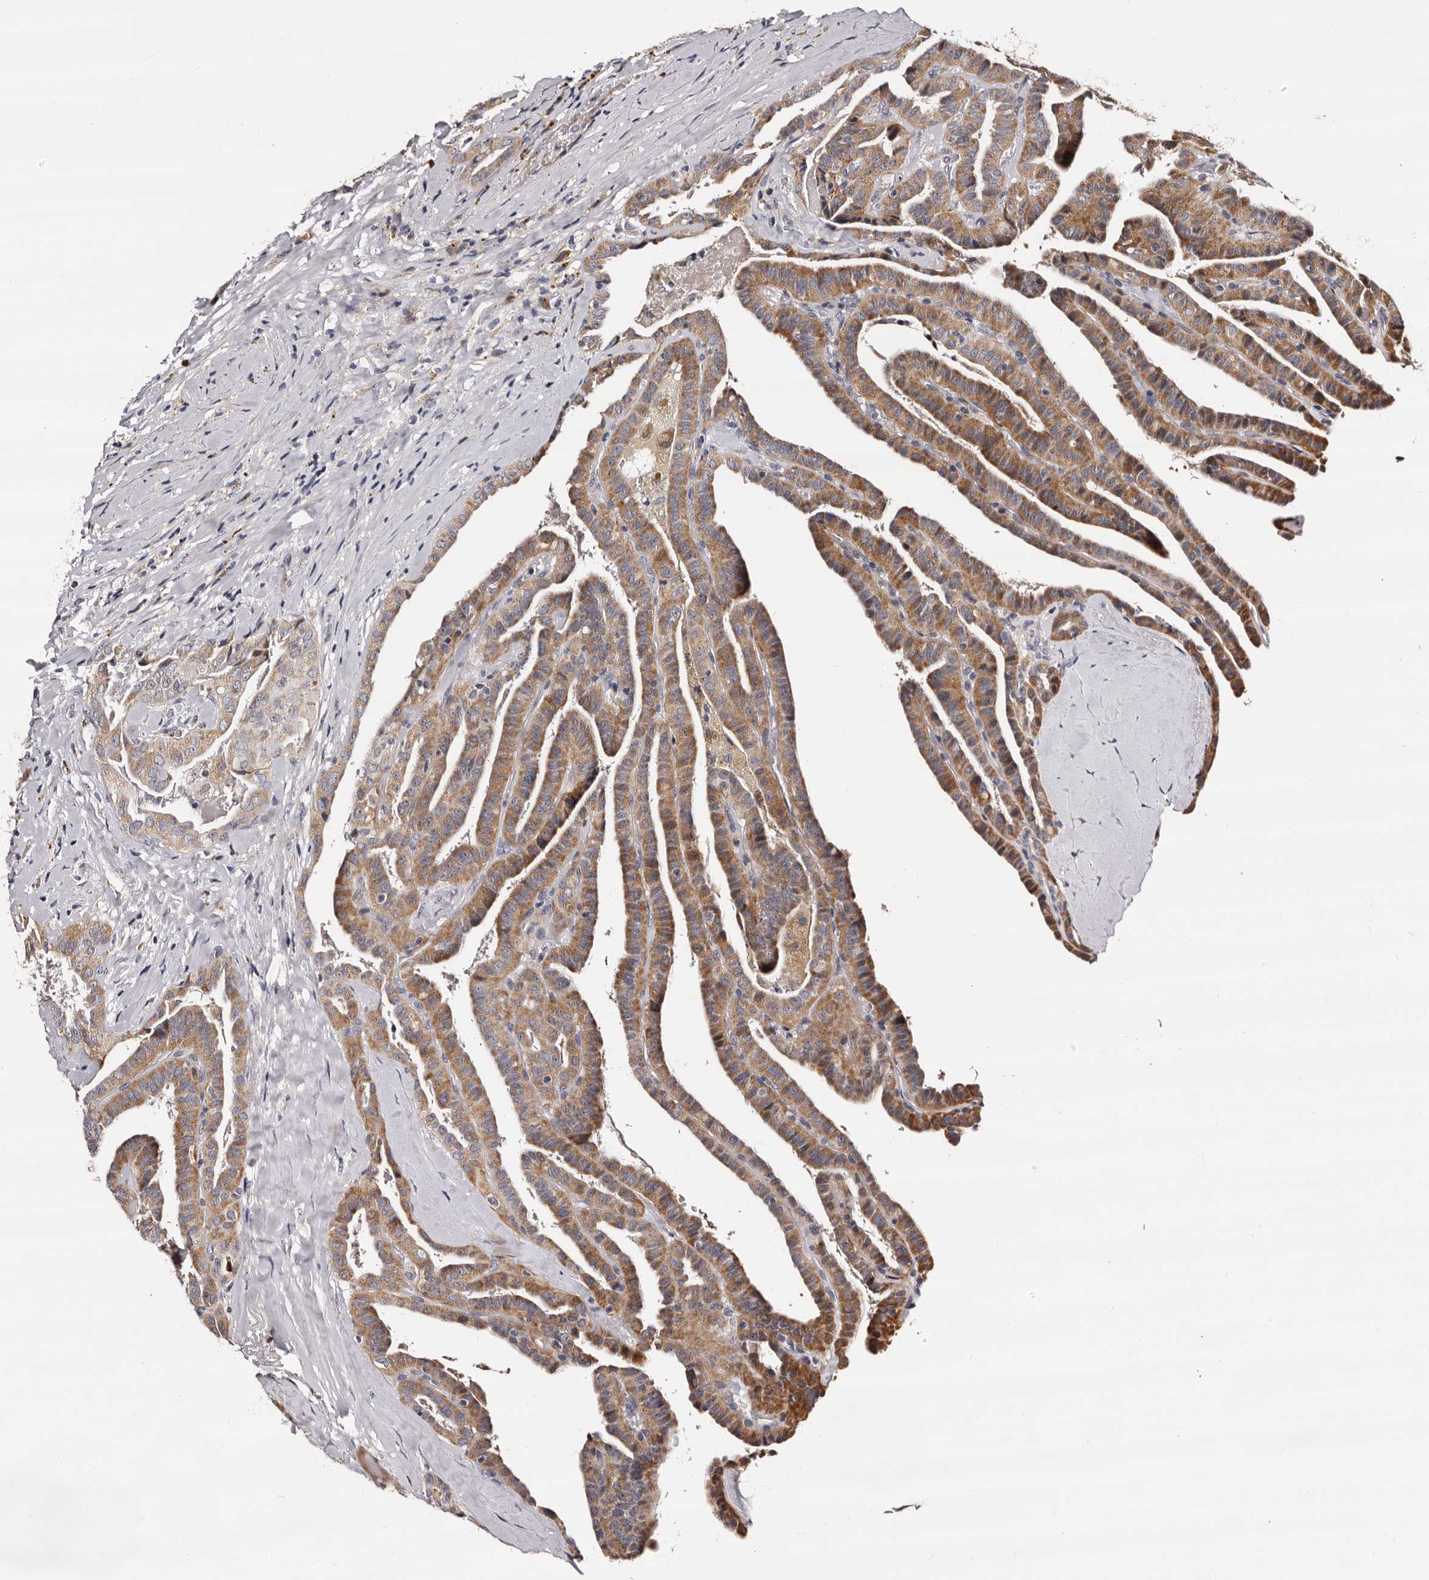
{"staining": {"intensity": "moderate", "quantity": ">75%", "location": "cytoplasmic/membranous"}, "tissue": "thyroid cancer", "cell_type": "Tumor cells", "image_type": "cancer", "snomed": [{"axis": "morphology", "description": "Papillary adenocarcinoma, NOS"}, {"axis": "topography", "description": "Thyroid gland"}], "caption": "This image exhibits immunohistochemistry staining of human papillary adenocarcinoma (thyroid), with medium moderate cytoplasmic/membranous staining in approximately >75% of tumor cells.", "gene": "TAF4B", "patient": {"sex": "male", "age": 77}}